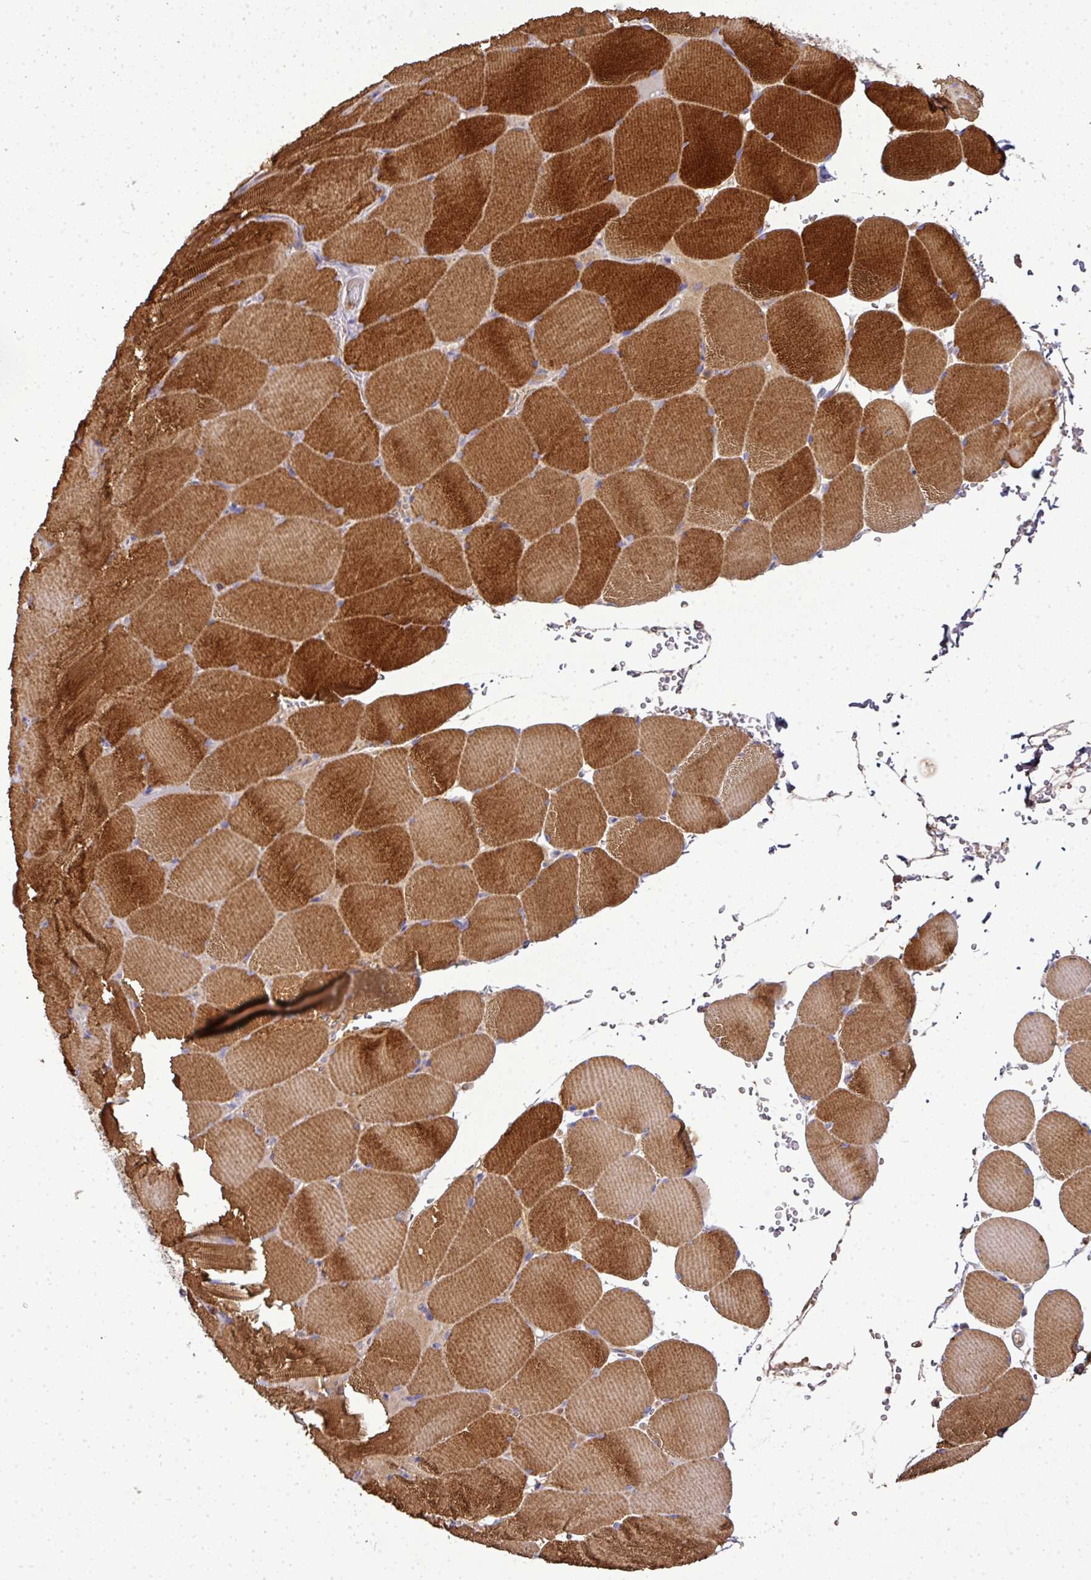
{"staining": {"intensity": "strong", "quantity": ">75%", "location": "cytoplasmic/membranous"}, "tissue": "skeletal muscle", "cell_type": "Myocytes", "image_type": "normal", "snomed": [{"axis": "morphology", "description": "Normal tissue, NOS"}, {"axis": "topography", "description": "Skeletal muscle"}, {"axis": "topography", "description": "Head-Neck"}], "caption": "The photomicrograph demonstrates a brown stain indicating the presence of a protein in the cytoplasmic/membranous of myocytes in skeletal muscle.", "gene": "CAB39L", "patient": {"sex": "male", "age": 66}}